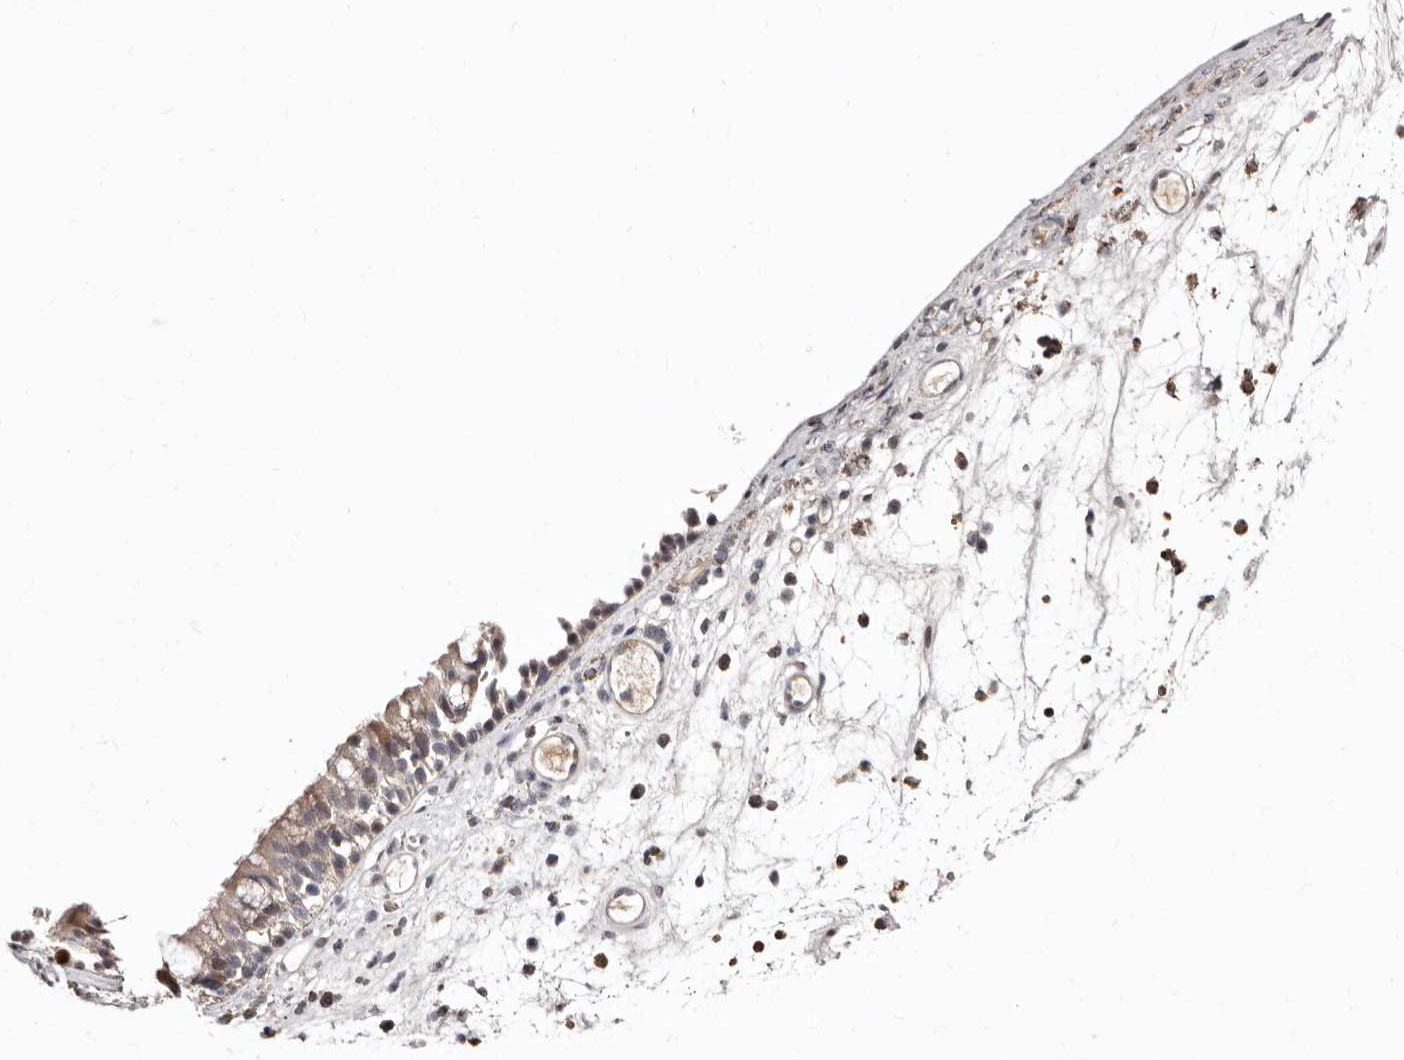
{"staining": {"intensity": "weak", "quantity": ">75%", "location": "cytoplasmic/membranous"}, "tissue": "nasopharynx", "cell_type": "Respiratory epithelial cells", "image_type": "normal", "snomed": [{"axis": "morphology", "description": "Normal tissue, NOS"}, {"axis": "morphology", "description": "Inflammation, NOS"}, {"axis": "morphology", "description": "Malignant melanoma, Metastatic site"}, {"axis": "topography", "description": "Nasopharynx"}], "caption": "This micrograph demonstrates immunohistochemistry (IHC) staining of normal human nasopharynx, with low weak cytoplasmic/membranous staining in approximately >75% of respiratory epithelial cells.", "gene": "CDCA8", "patient": {"sex": "male", "age": 70}}